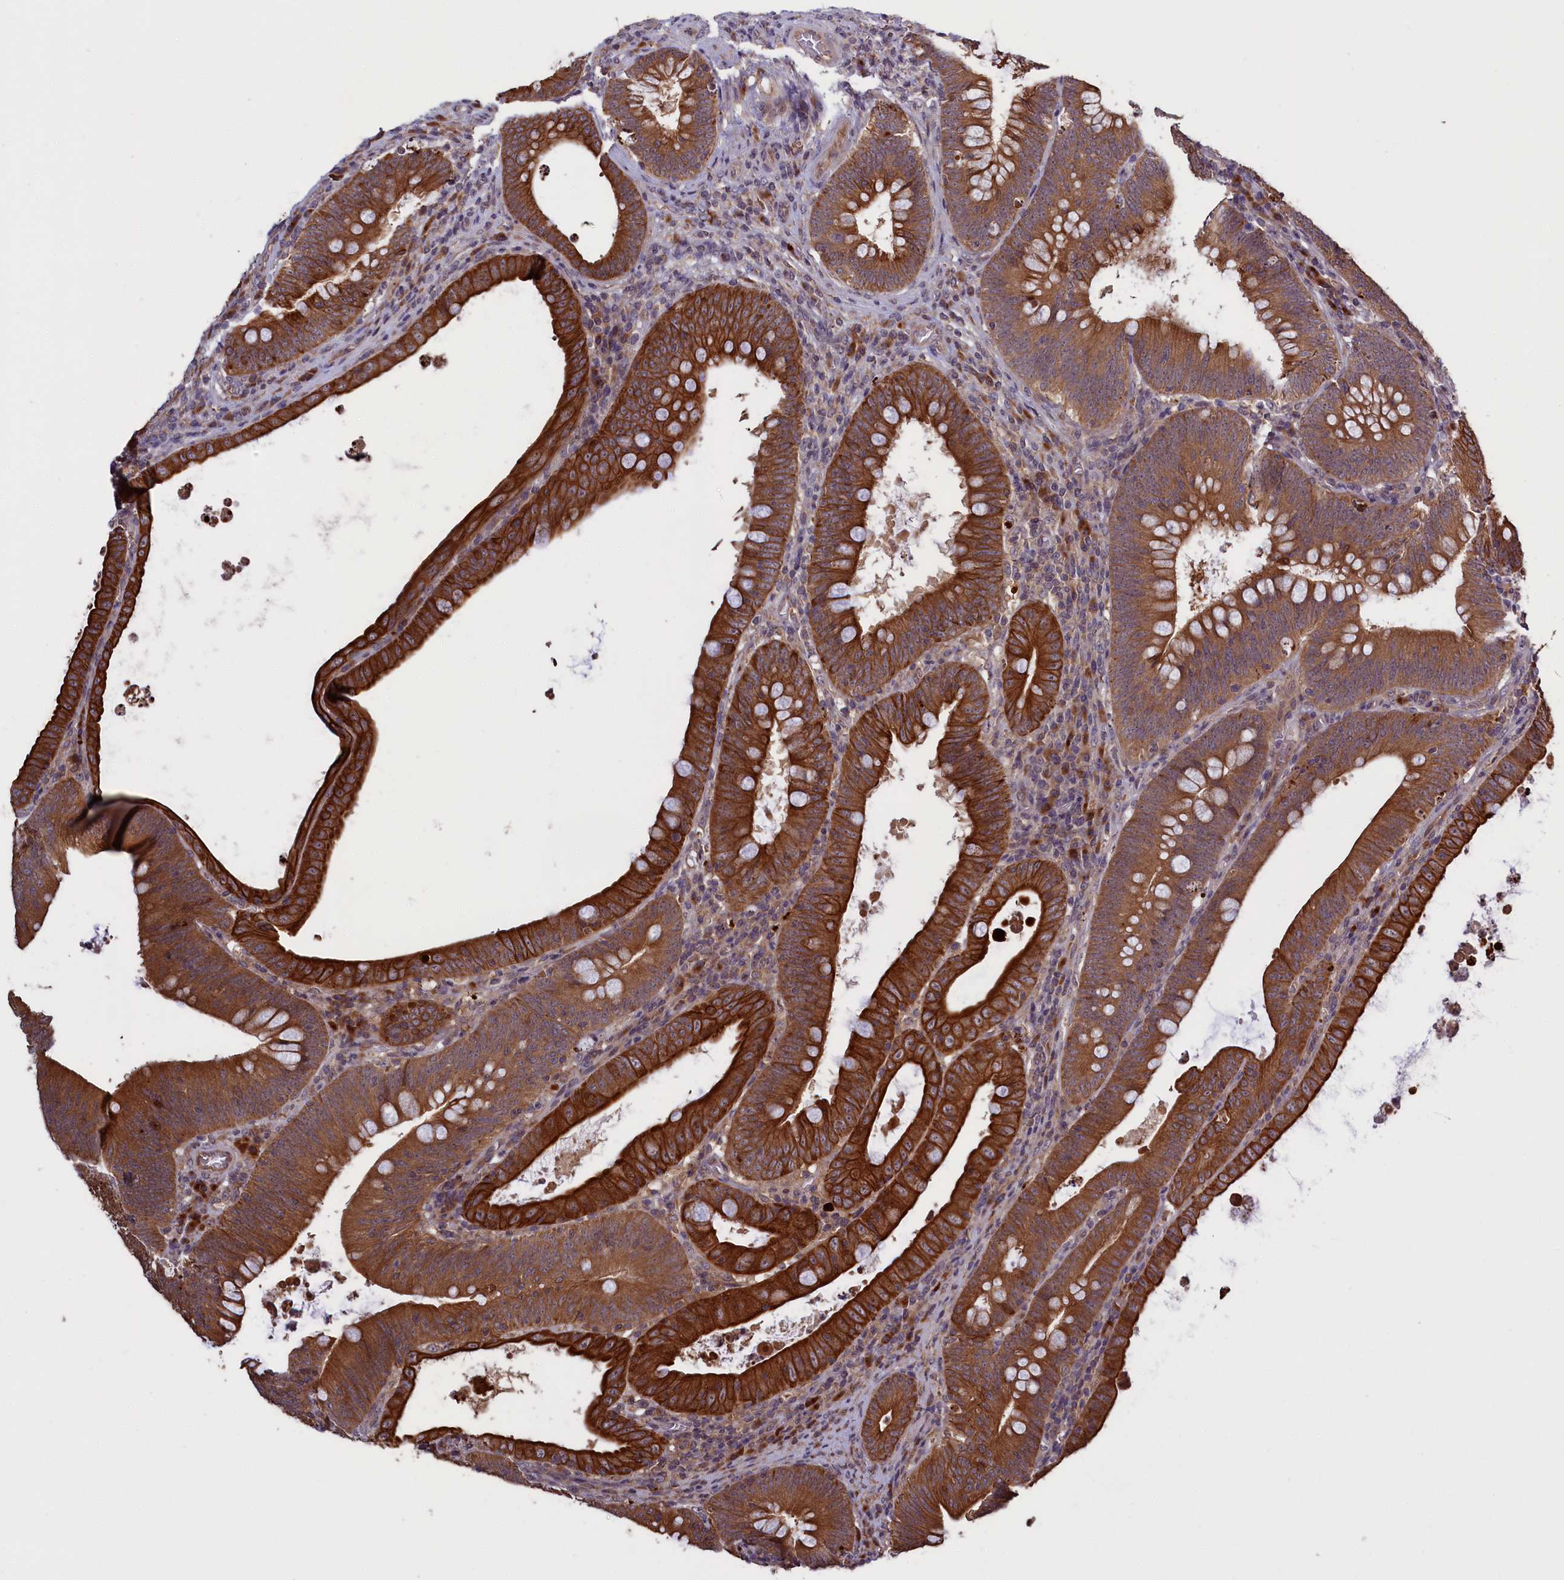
{"staining": {"intensity": "strong", "quantity": ">75%", "location": "cytoplasmic/membranous"}, "tissue": "colorectal cancer", "cell_type": "Tumor cells", "image_type": "cancer", "snomed": [{"axis": "morphology", "description": "Normal tissue, NOS"}, {"axis": "topography", "description": "Colon"}], "caption": "Immunohistochemical staining of human colorectal cancer displays high levels of strong cytoplasmic/membranous positivity in approximately >75% of tumor cells.", "gene": "DENND1B", "patient": {"sex": "female", "age": 82}}